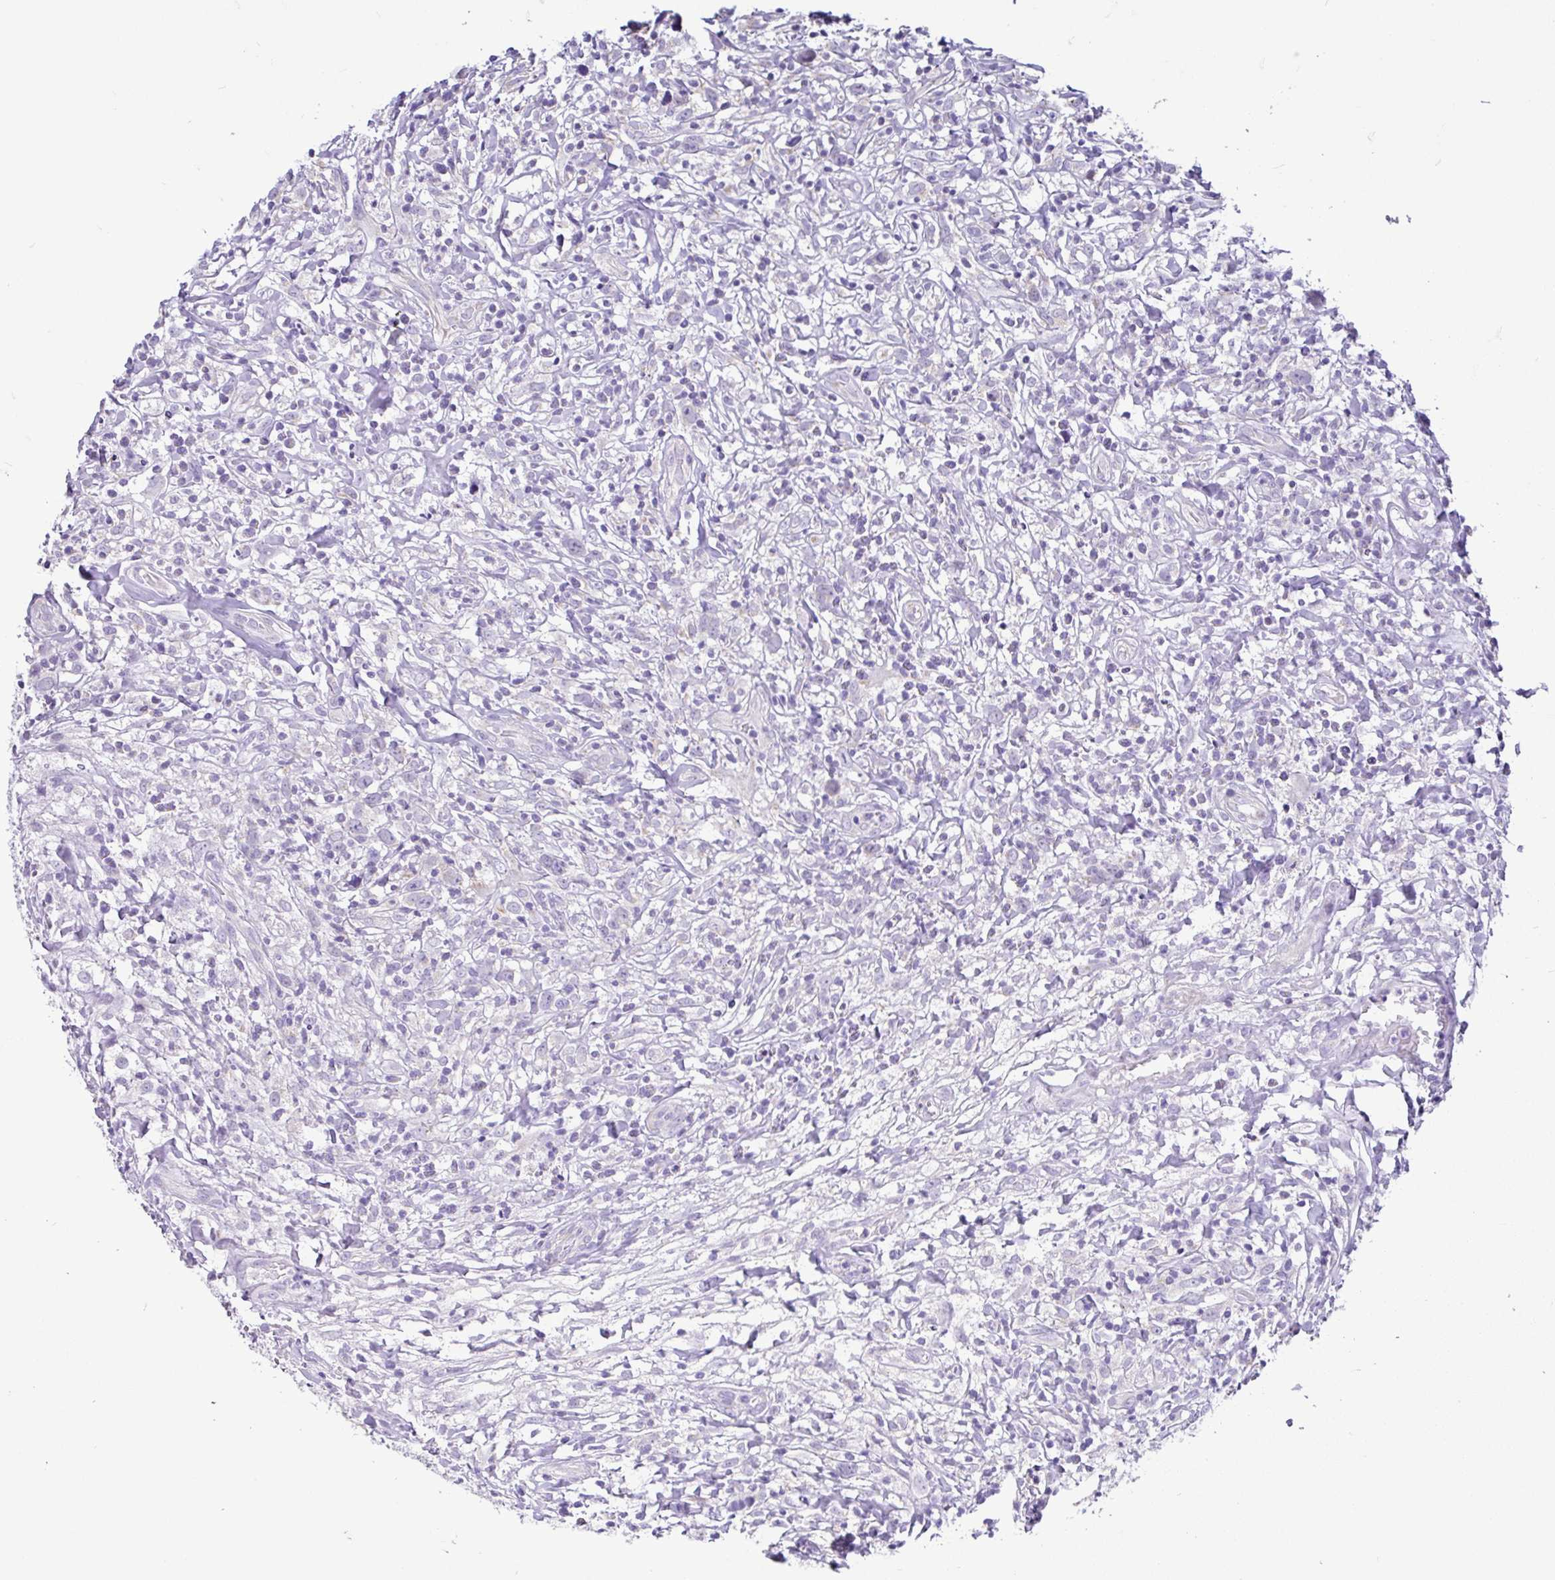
{"staining": {"intensity": "negative", "quantity": "none", "location": "none"}, "tissue": "lymphoma", "cell_type": "Tumor cells", "image_type": "cancer", "snomed": [{"axis": "morphology", "description": "Hodgkin's disease, NOS"}, {"axis": "topography", "description": "No Tissue"}], "caption": "Hodgkin's disease was stained to show a protein in brown. There is no significant positivity in tumor cells.", "gene": "NDUFS2", "patient": {"sex": "female", "age": 21}}